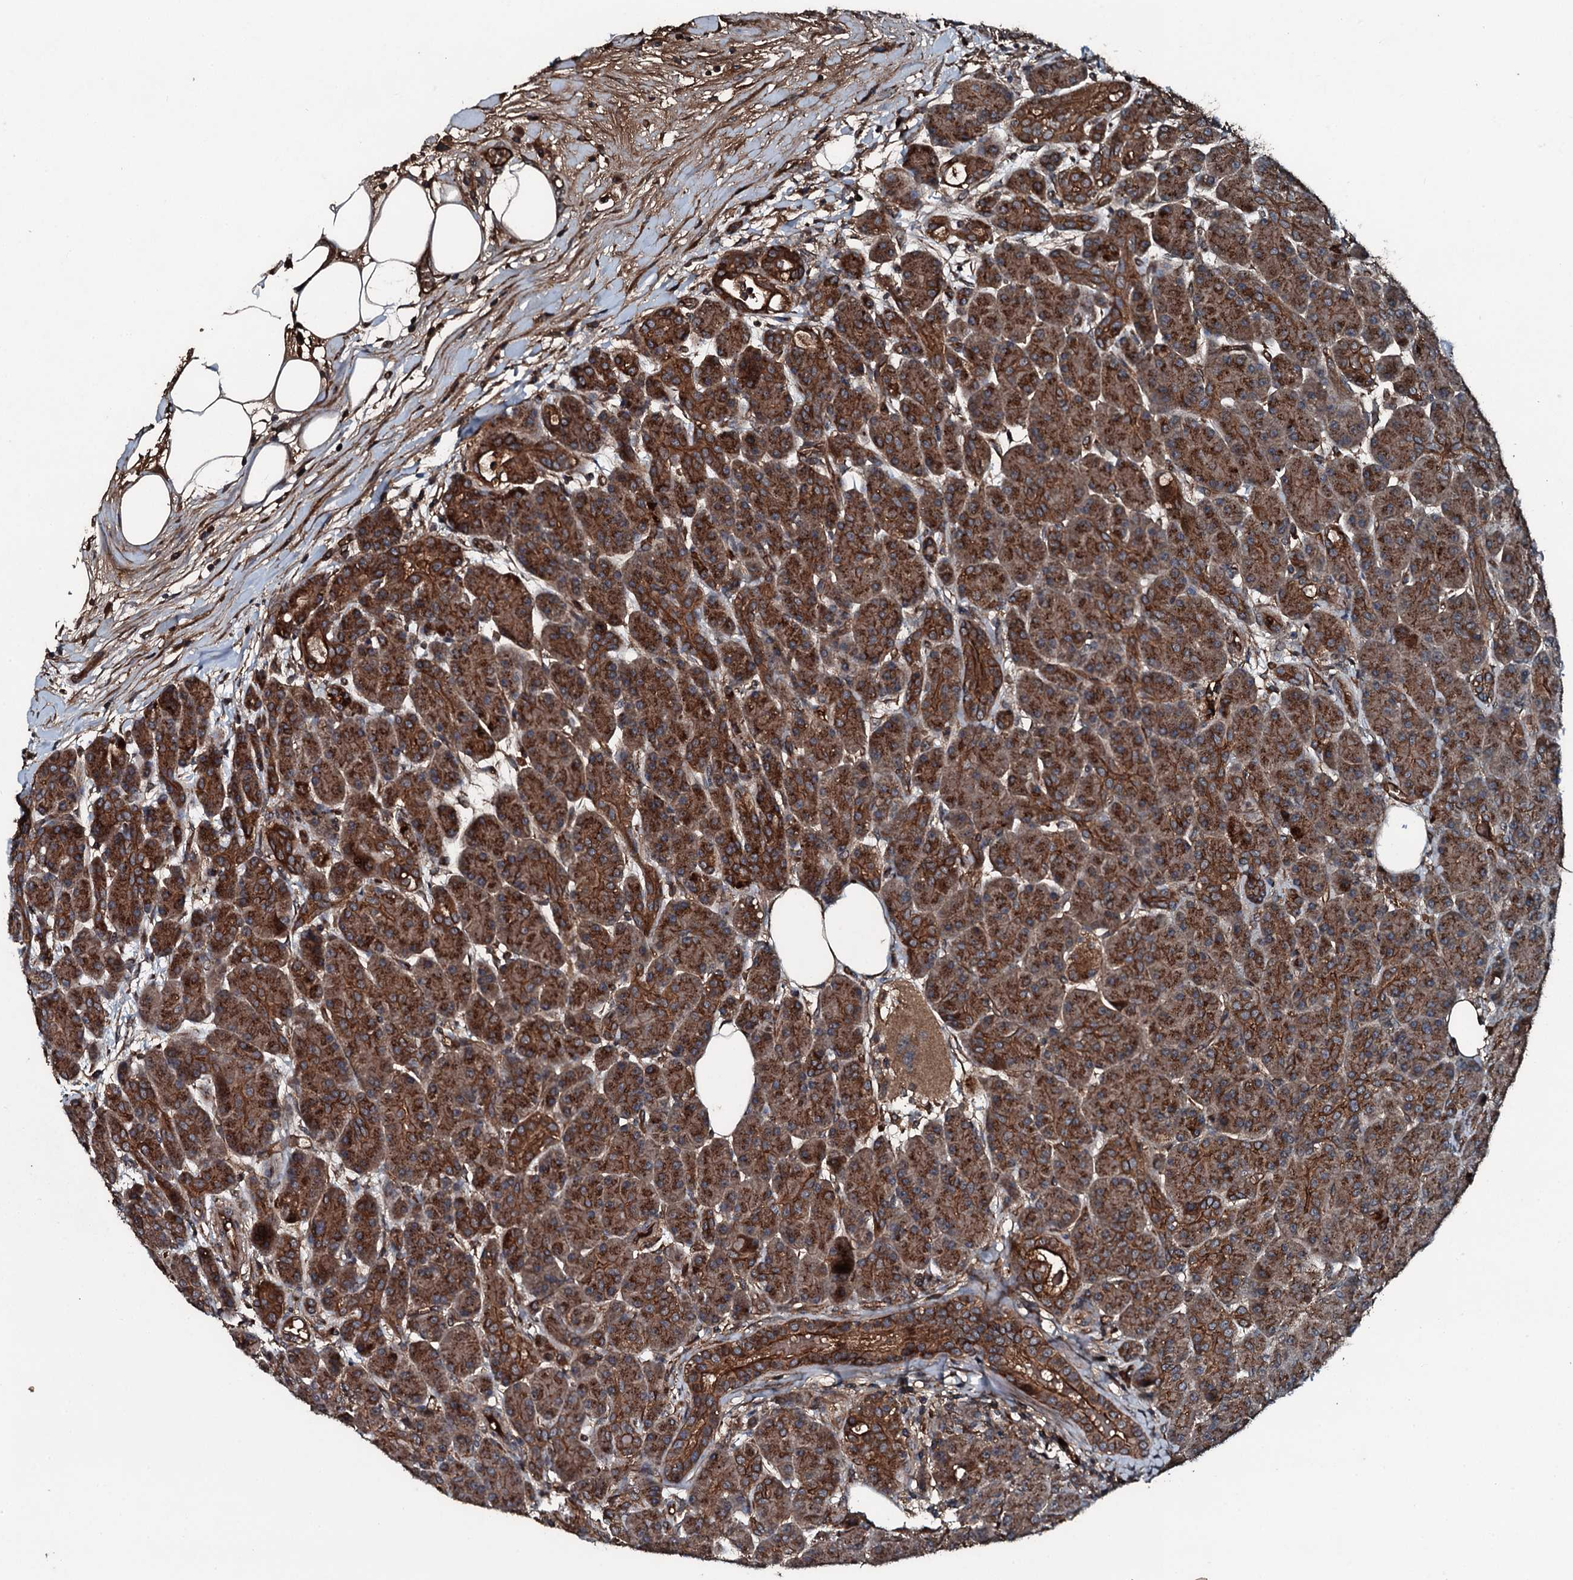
{"staining": {"intensity": "strong", "quantity": ">75%", "location": "cytoplasmic/membranous"}, "tissue": "pancreas", "cell_type": "Exocrine glandular cells", "image_type": "normal", "snomed": [{"axis": "morphology", "description": "Normal tissue, NOS"}, {"axis": "topography", "description": "Pancreas"}], "caption": "IHC micrograph of normal pancreas: human pancreas stained using IHC shows high levels of strong protein expression localized specifically in the cytoplasmic/membranous of exocrine glandular cells, appearing as a cytoplasmic/membranous brown color.", "gene": "TRIM7", "patient": {"sex": "male", "age": 63}}